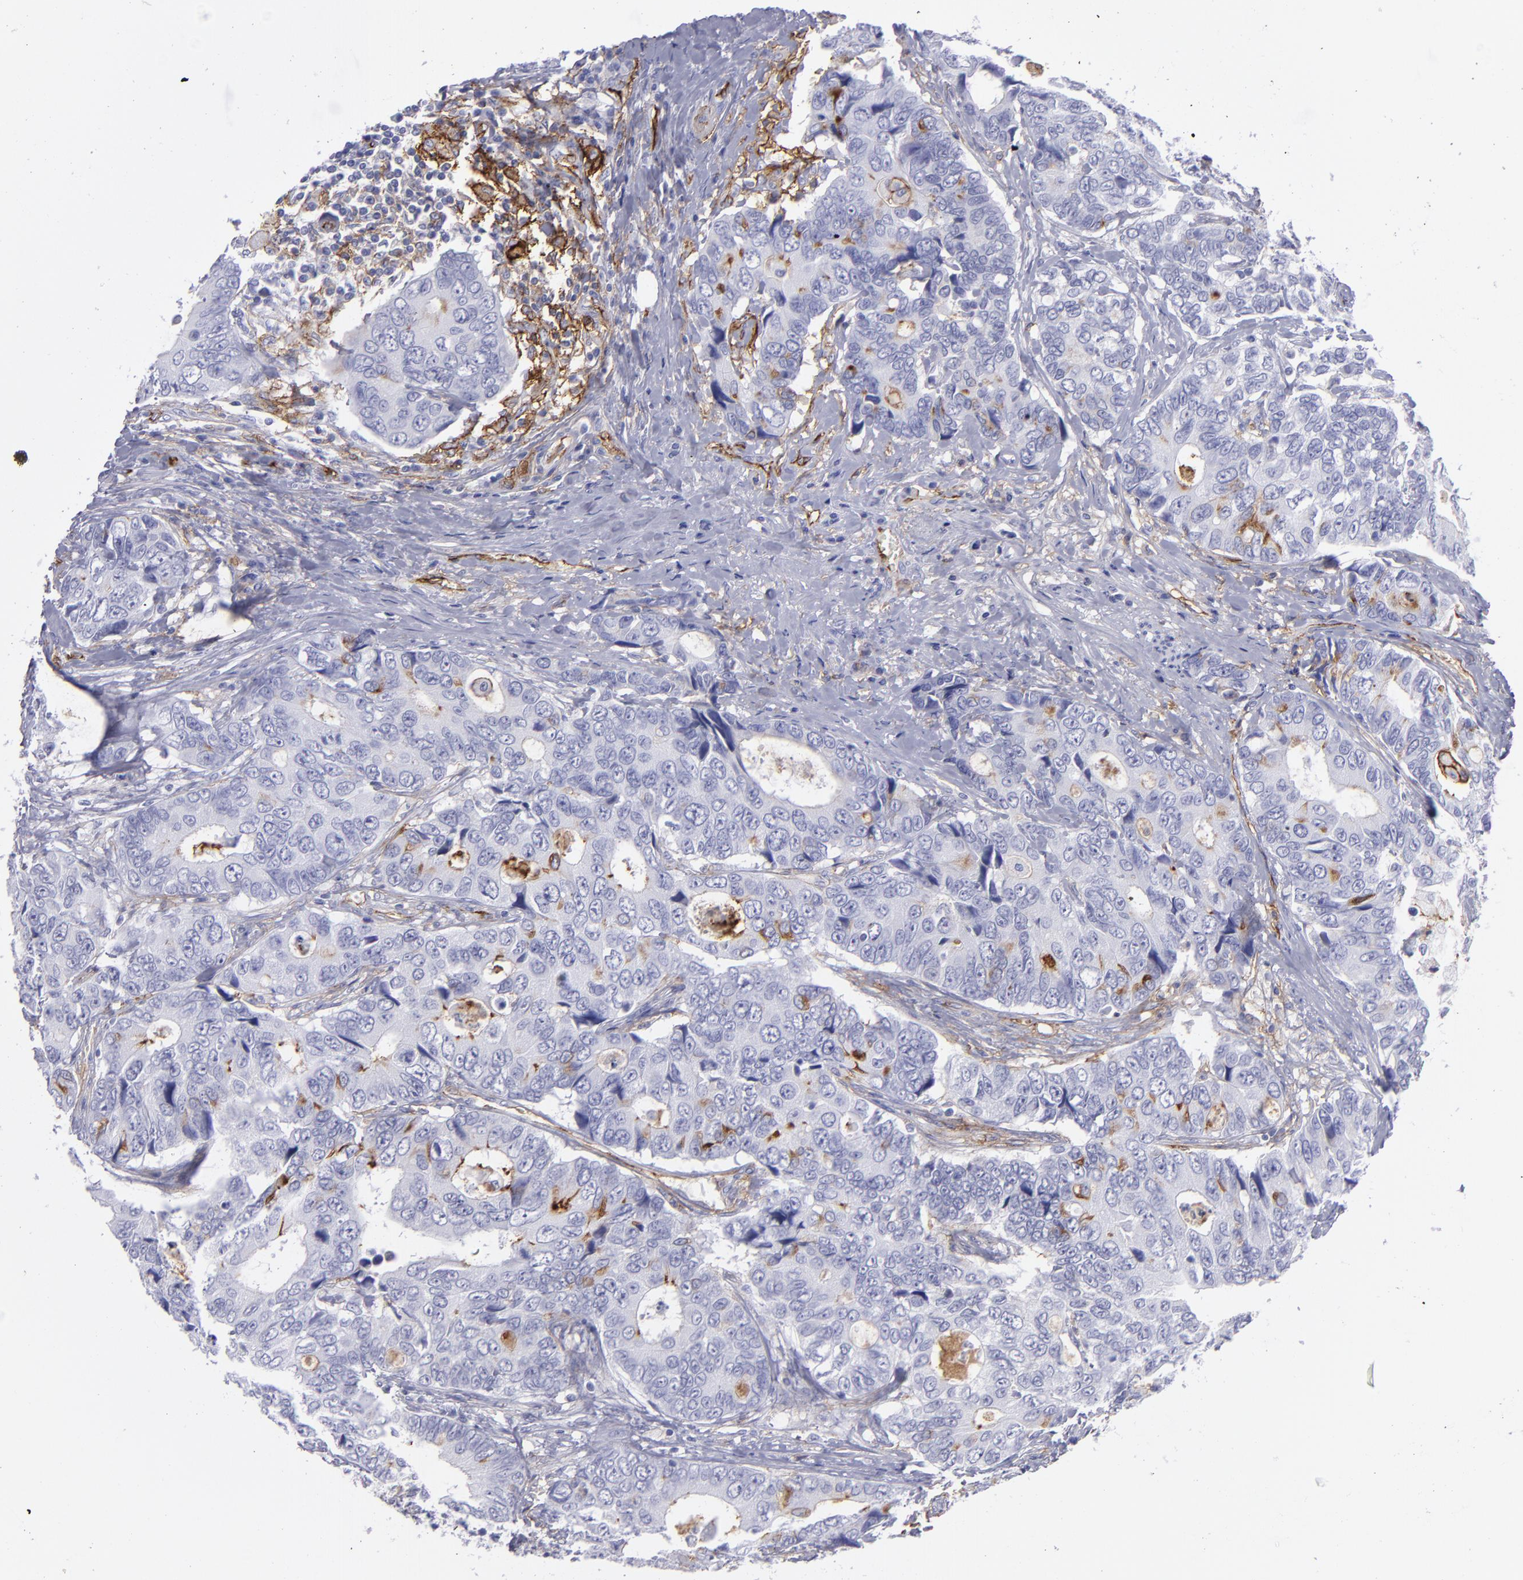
{"staining": {"intensity": "negative", "quantity": "none", "location": "none"}, "tissue": "colorectal cancer", "cell_type": "Tumor cells", "image_type": "cancer", "snomed": [{"axis": "morphology", "description": "Adenocarcinoma, NOS"}, {"axis": "topography", "description": "Rectum"}], "caption": "Colorectal adenocarcinoma was stained to show a protein in brown. There is no significant expression in tumor cells.", "gene": "ACE", "patient": {"sex": "female", "age": 67}}